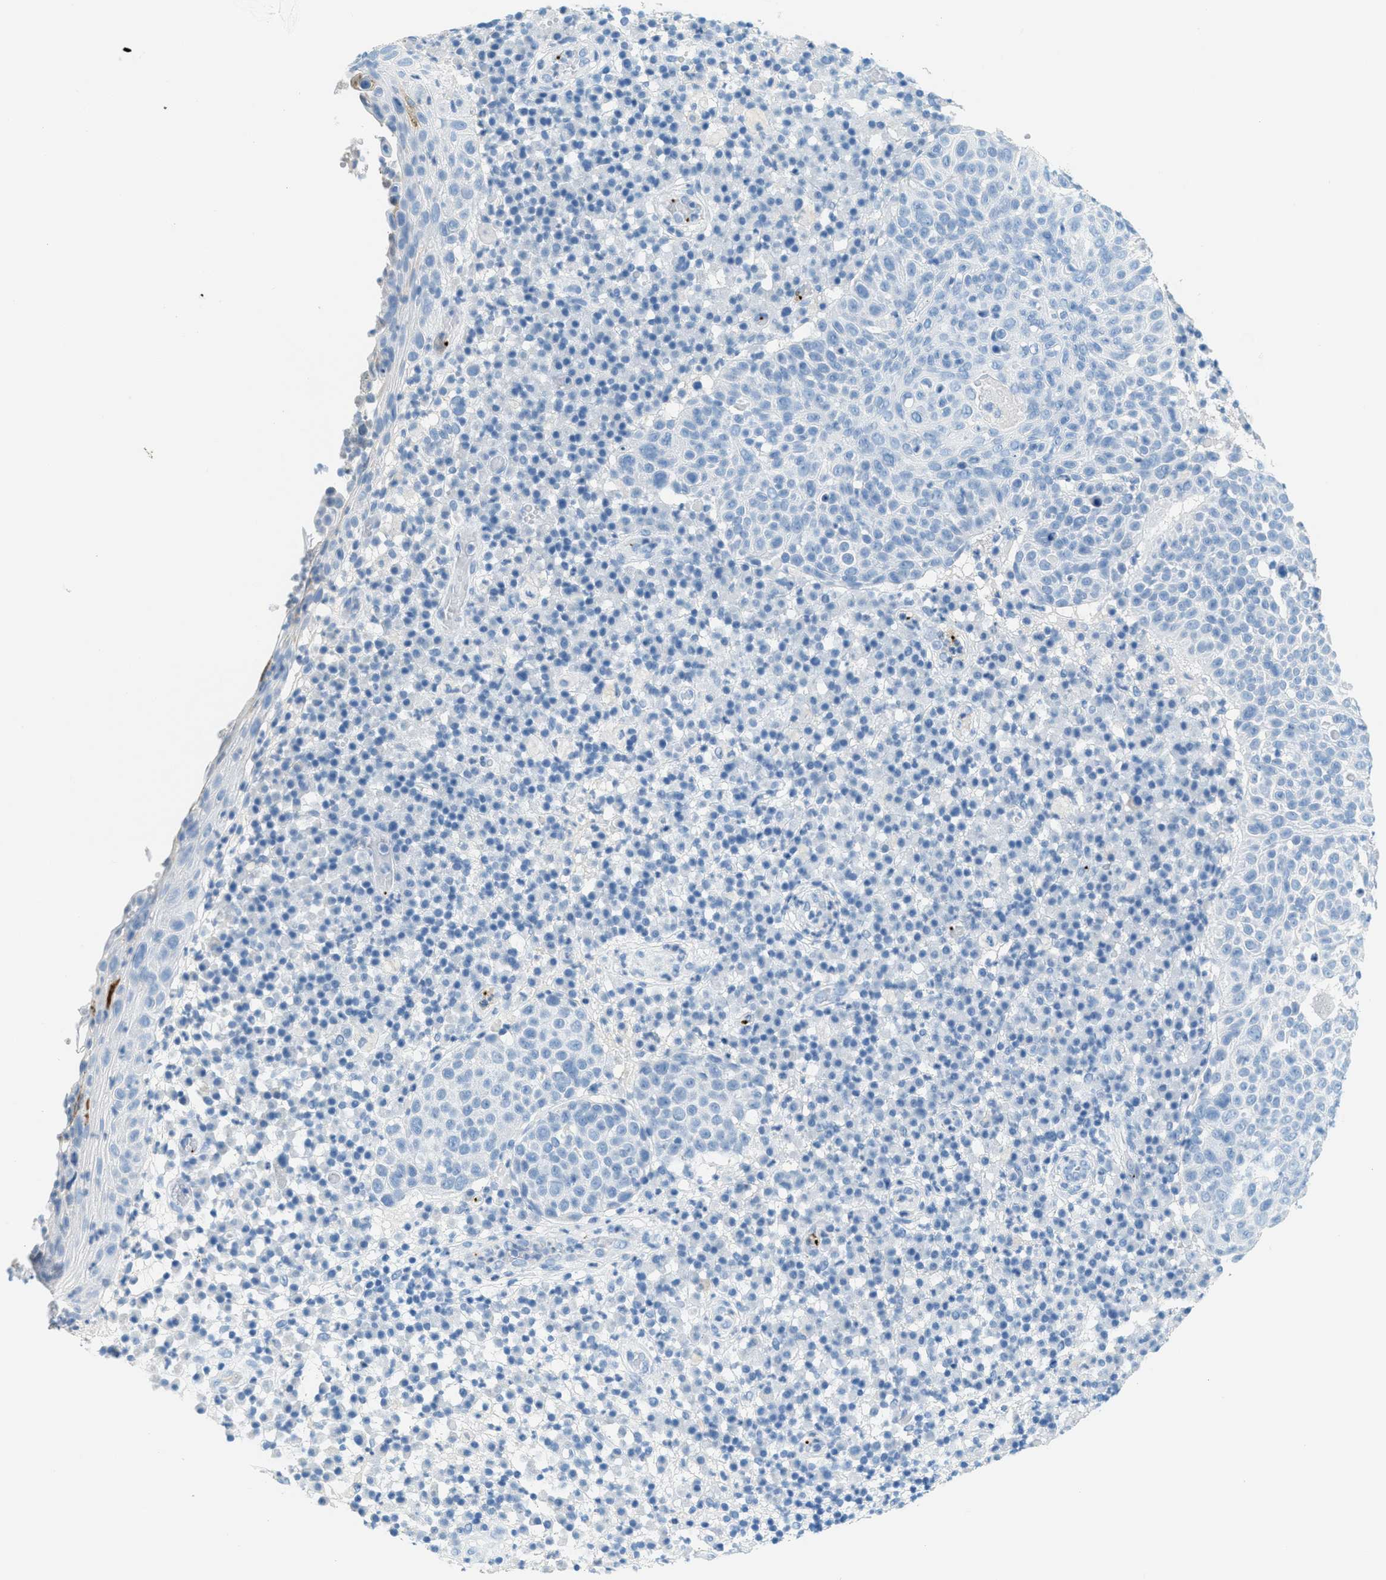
{"staining": {"intensity": "negative", "quantity": "none", "location": "none"}, "tissue": "skin cancer", "cell_type": "Tumor cells", "image_type": "cancer", "snomed": [{"axis": "morphology", "description": "Squamous cell carcinoma in situ, NOS"}, {"axis": "morphology", "description": "Squamous cell carcinoma, NOS"}, {"axis": "topography", "description": "Skin"}], "caption": "A histopathology image of skin cancer stained for a protein exhibits no brown staining in tumor cells.", "gene": "PPBP", "patient": {"sex": "male", "age": 93}}